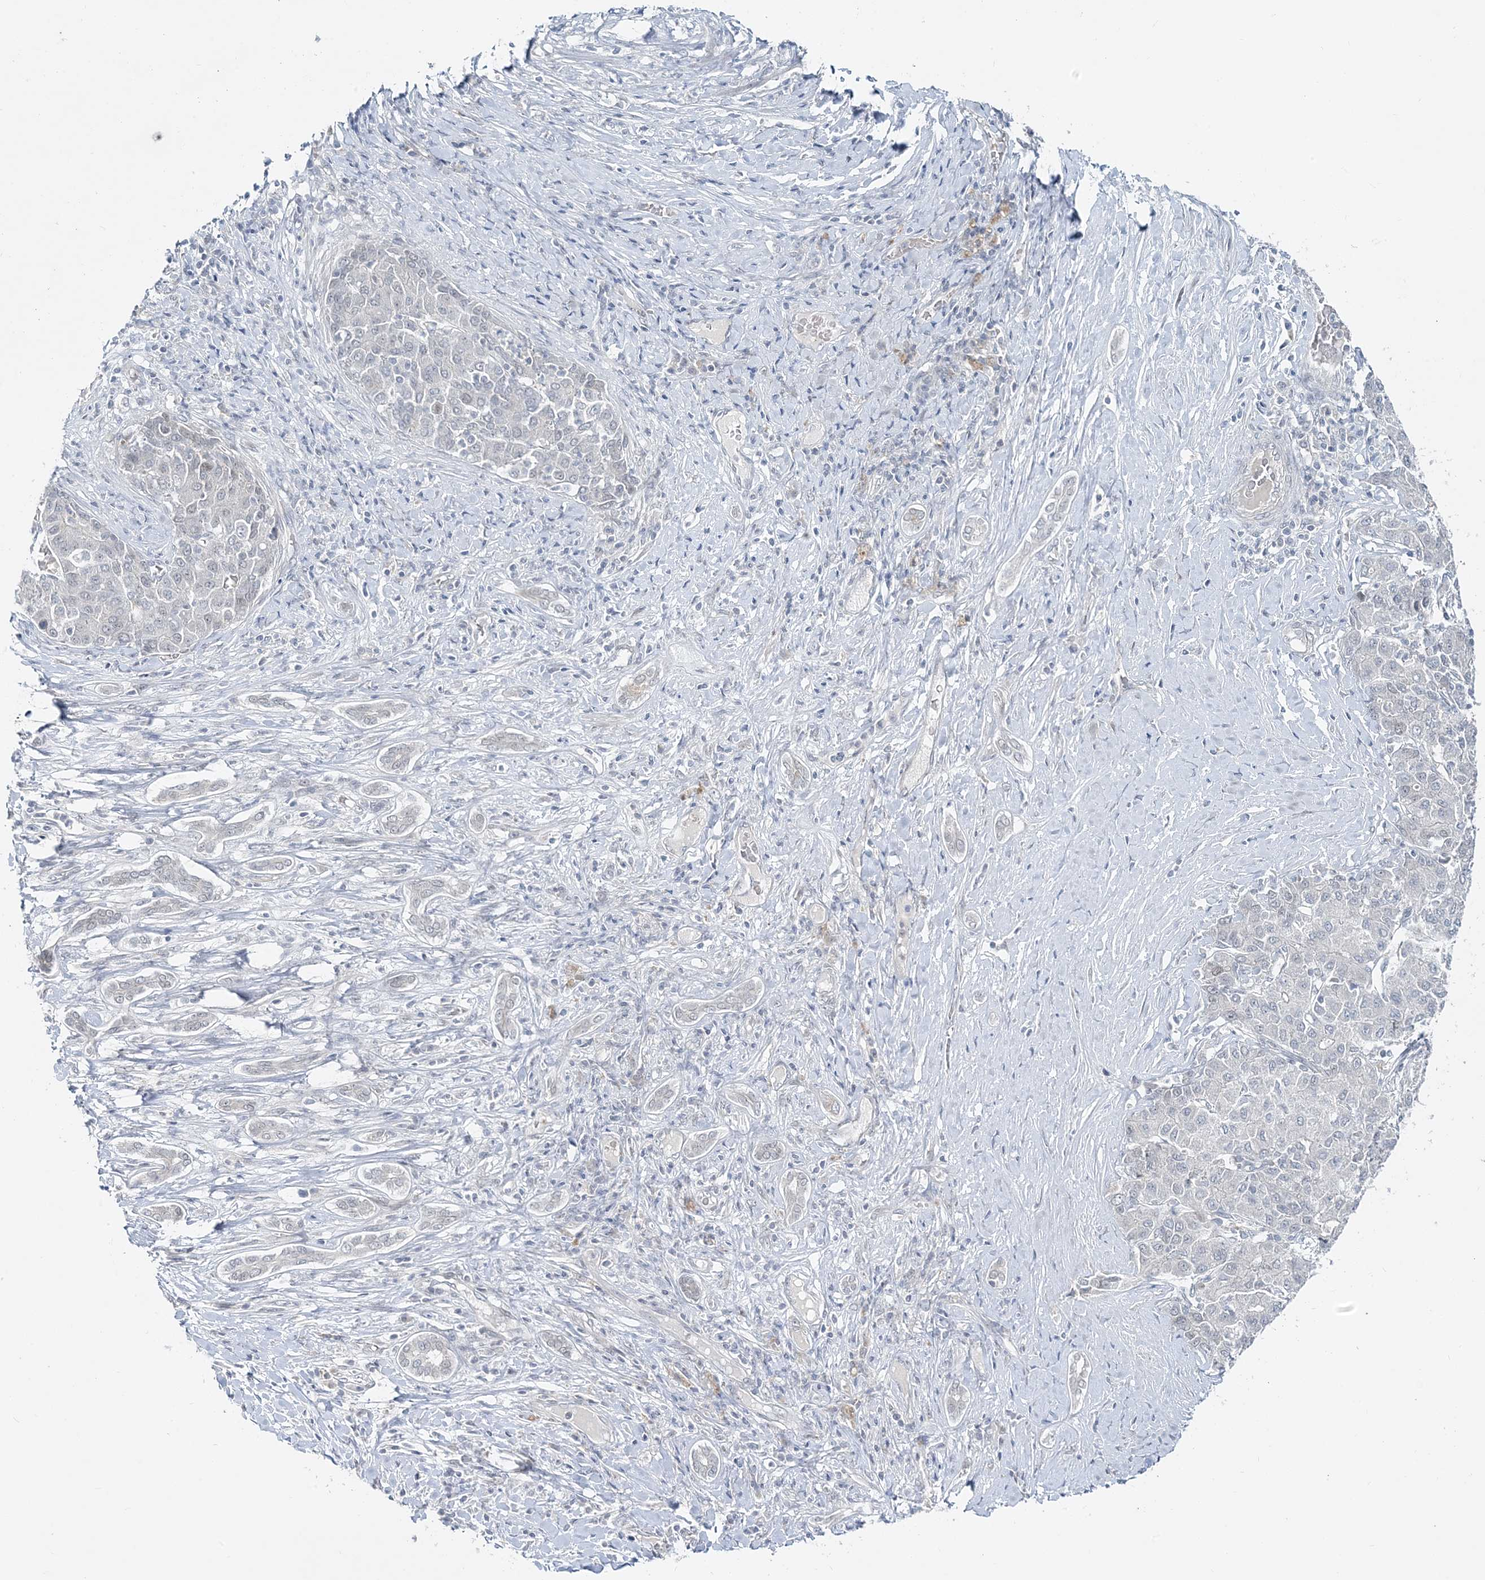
{"staining": {"intensity": "negative", "quantity": "none", "location": "none"}, "tissue": "liver cancer", "cell_type": "Tumor cells", "image_type": "cancer", "snomed": [{"axis": "morphology", "description": "Carcinoma, Hepatocellular, NOS"}, {"axis": "topography", "description": "Liver"}], "caption": "A photomicrograph of human liver cancer (hepatocellular carcinoma) is negative for staining in tumor cells.", "gene": "LEXM", "patient": {"sex": "male", "age": 65}}